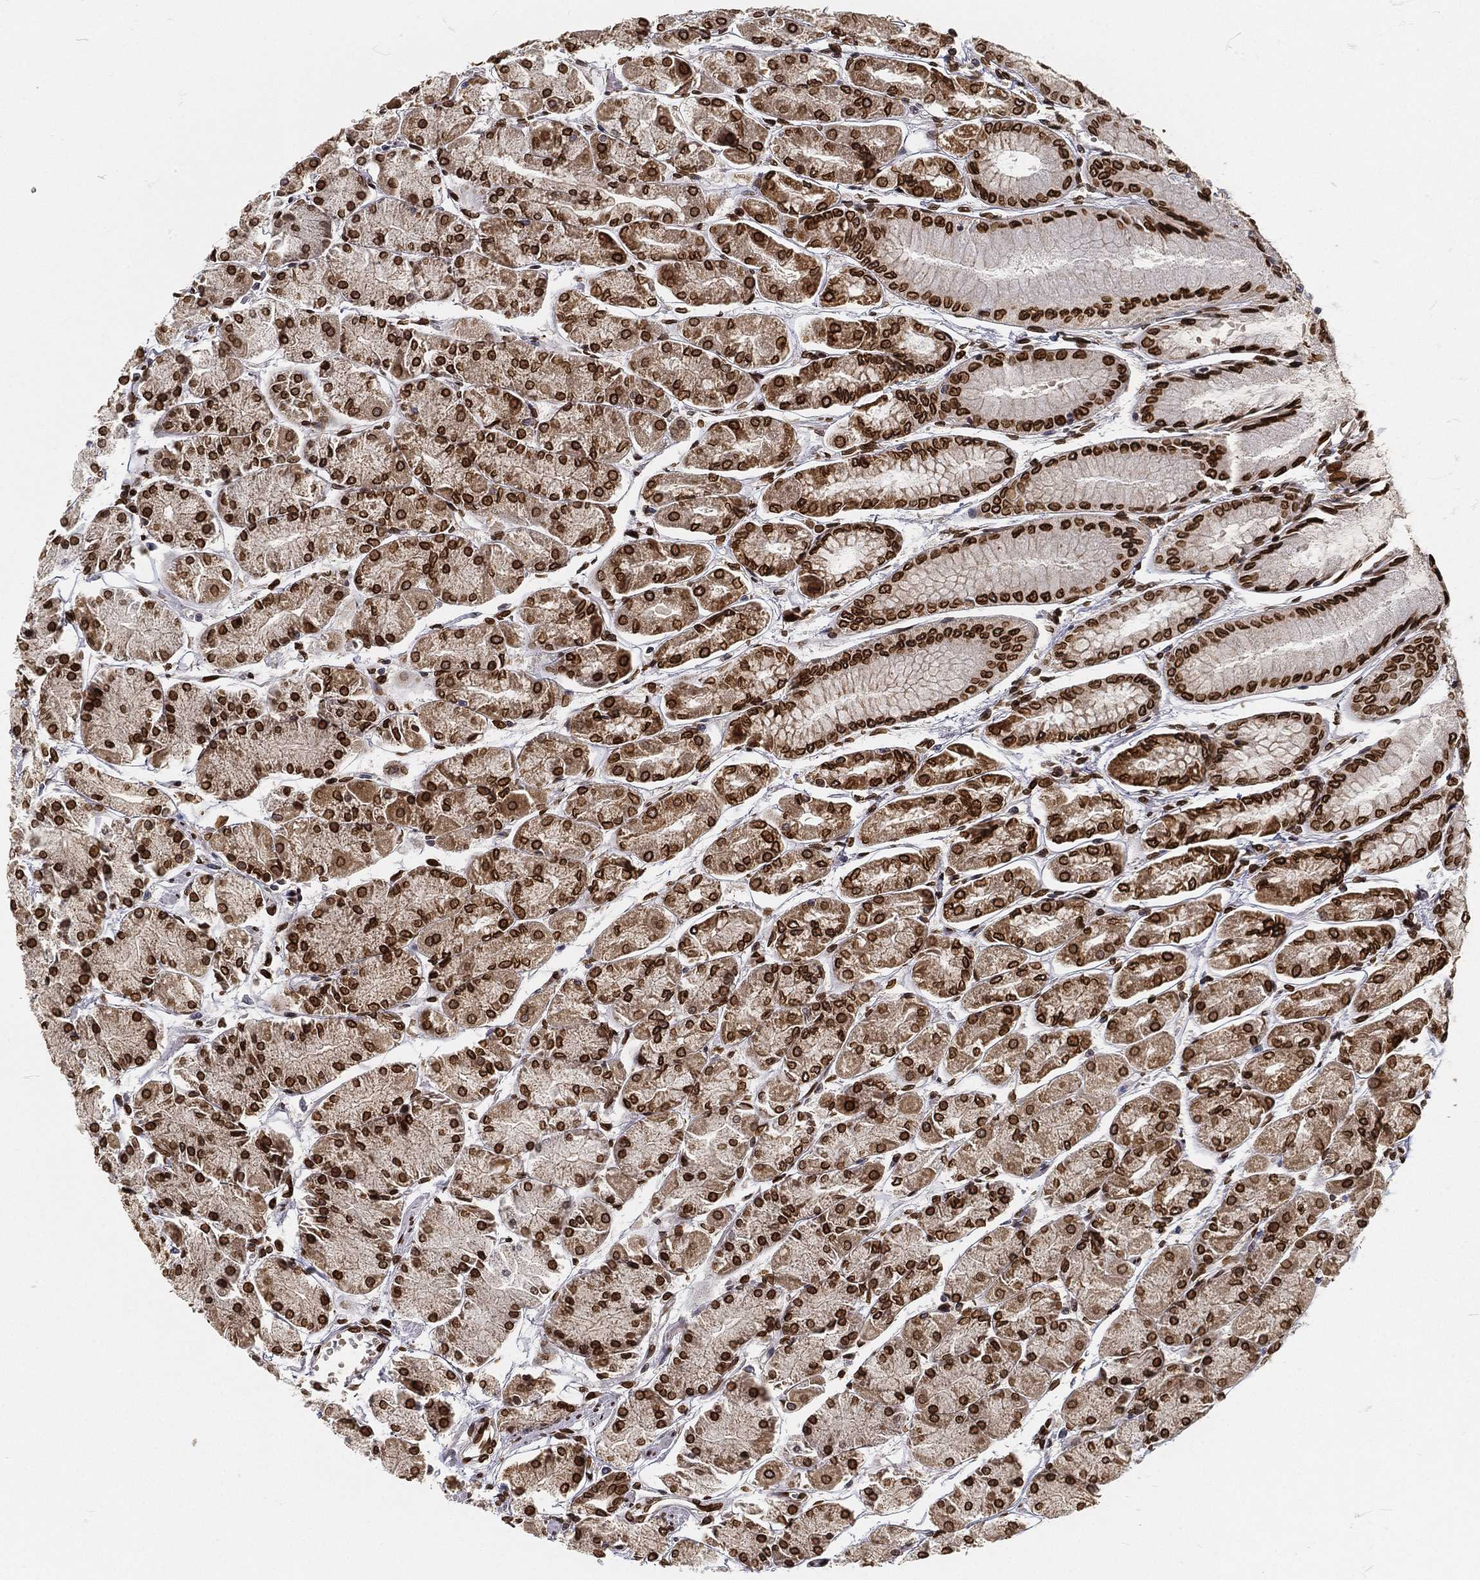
{"staining": {"intensity": "strong", "quantity": ">75%", "location": "cytoplasmic/membranous,nuclear"}, "tissue": "stomach", "cell_type": "Glandular cells", "image_type": "normal", "snomed": [{"axis": "morphology", "description": "Normal tissue, NOS"}, {"axis": "topography", "description": "Stomach, upper"}], "caption": "Human stomach stained for a protein (brown) shows strong cytoplasmic/membranous,nuclear positive expression in about >75% of glandular cells.", "gene": "PALB2", "patient": {"sex": "male", "age": 60}}